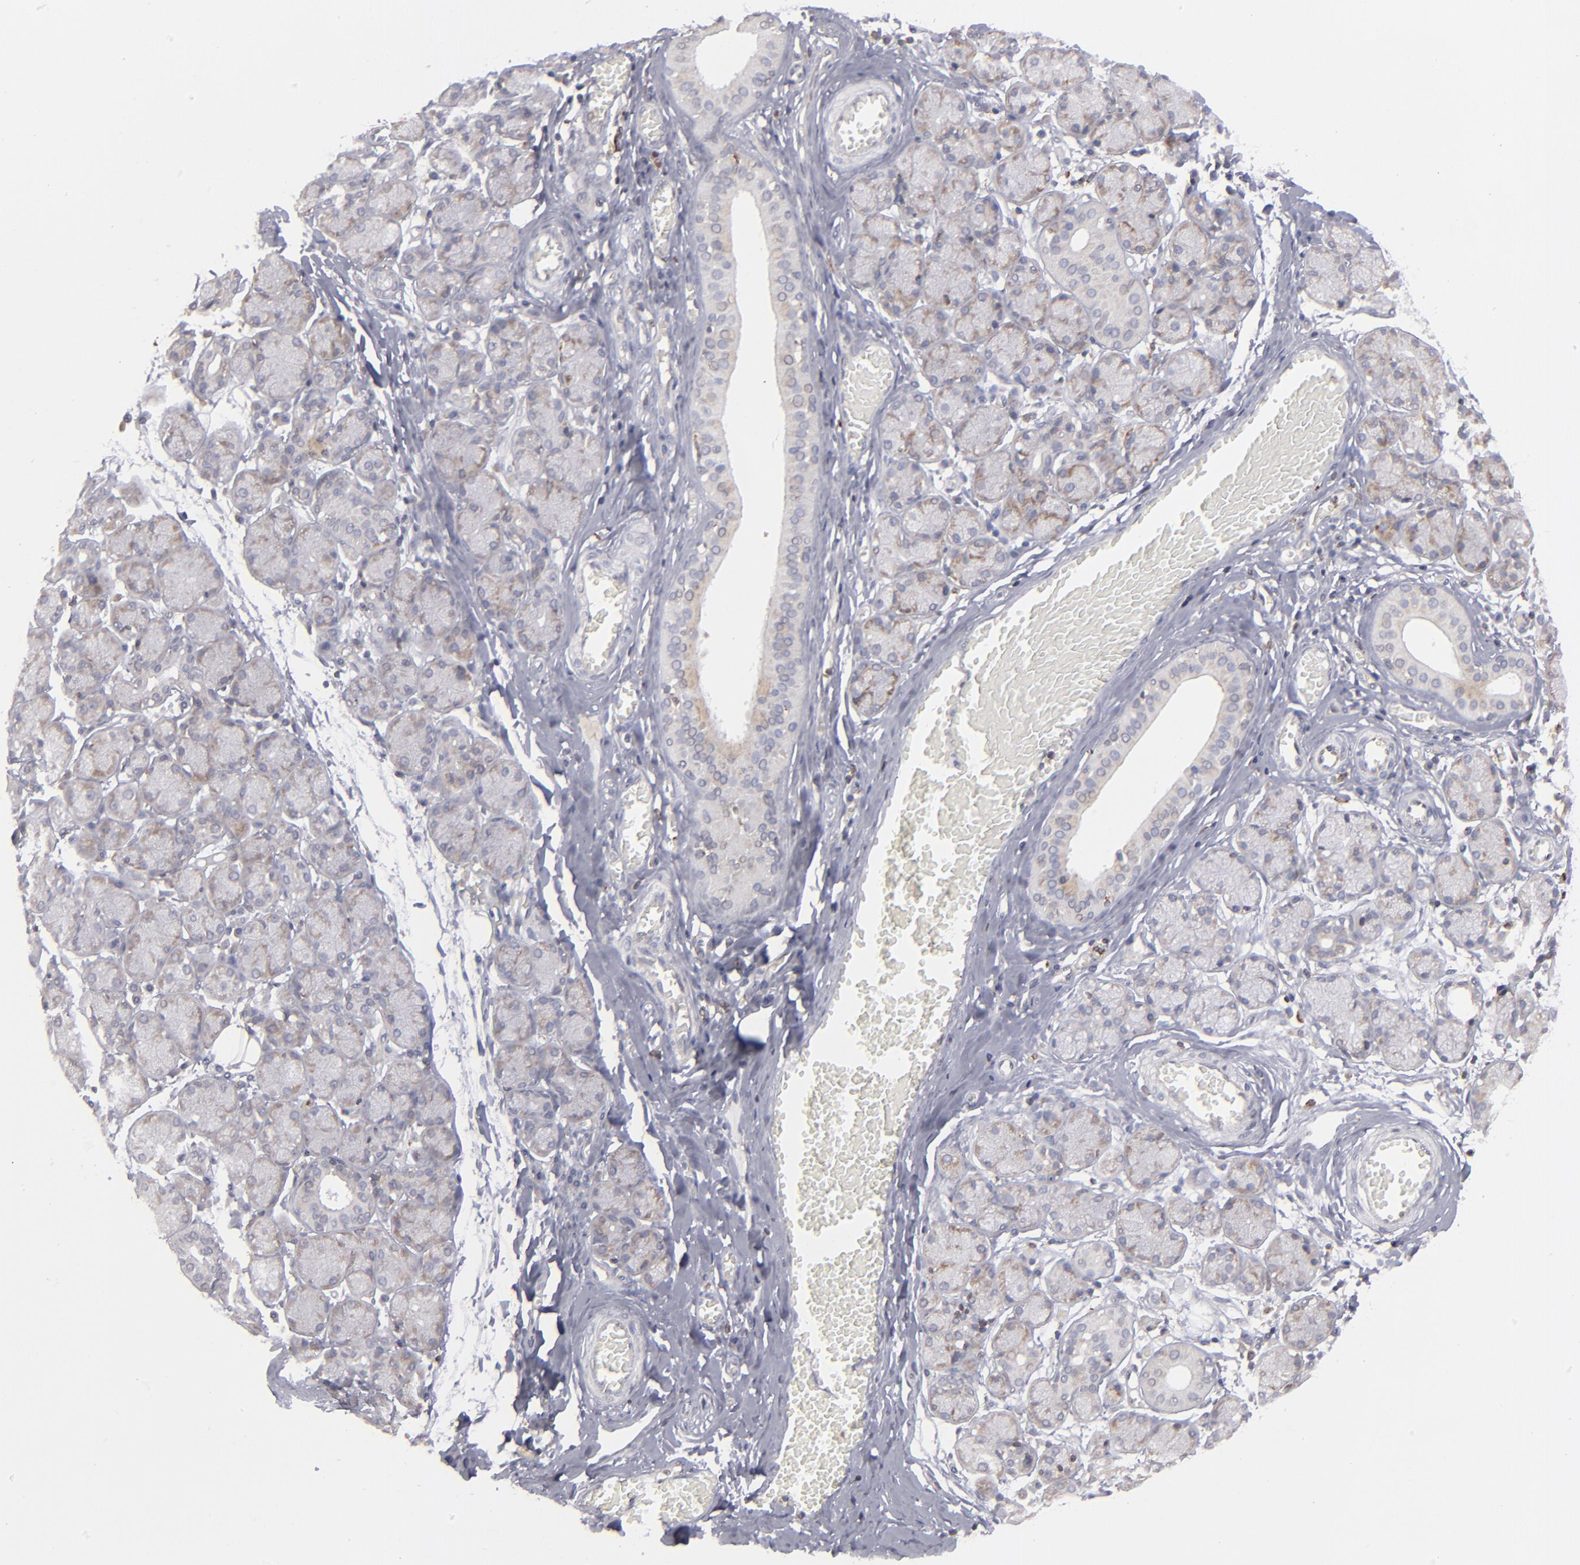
{"staining": {"intensity": "weak", "quantity": "25%-75%", "location": "cytoplasmic/membranous"}, "tissue": "salivary gland", "cell_type": "Glandular cells", "image_type": "normal", "snomed": [{"axis": "morphology", "description": "Normal tissue, NOS"}, {"axis": "topography", "description": "Salivary gland"}], "caption": "Brown immunohistochemical staining in benign human salivary gland shows weak cytoplasmic/membranous expression in about 25%-75% of glandular cells. (Brightfield microscopy of DAB IHC at high magnification).", "gene": "TMX1", "patient": {"sex": "female", "age": 24}}